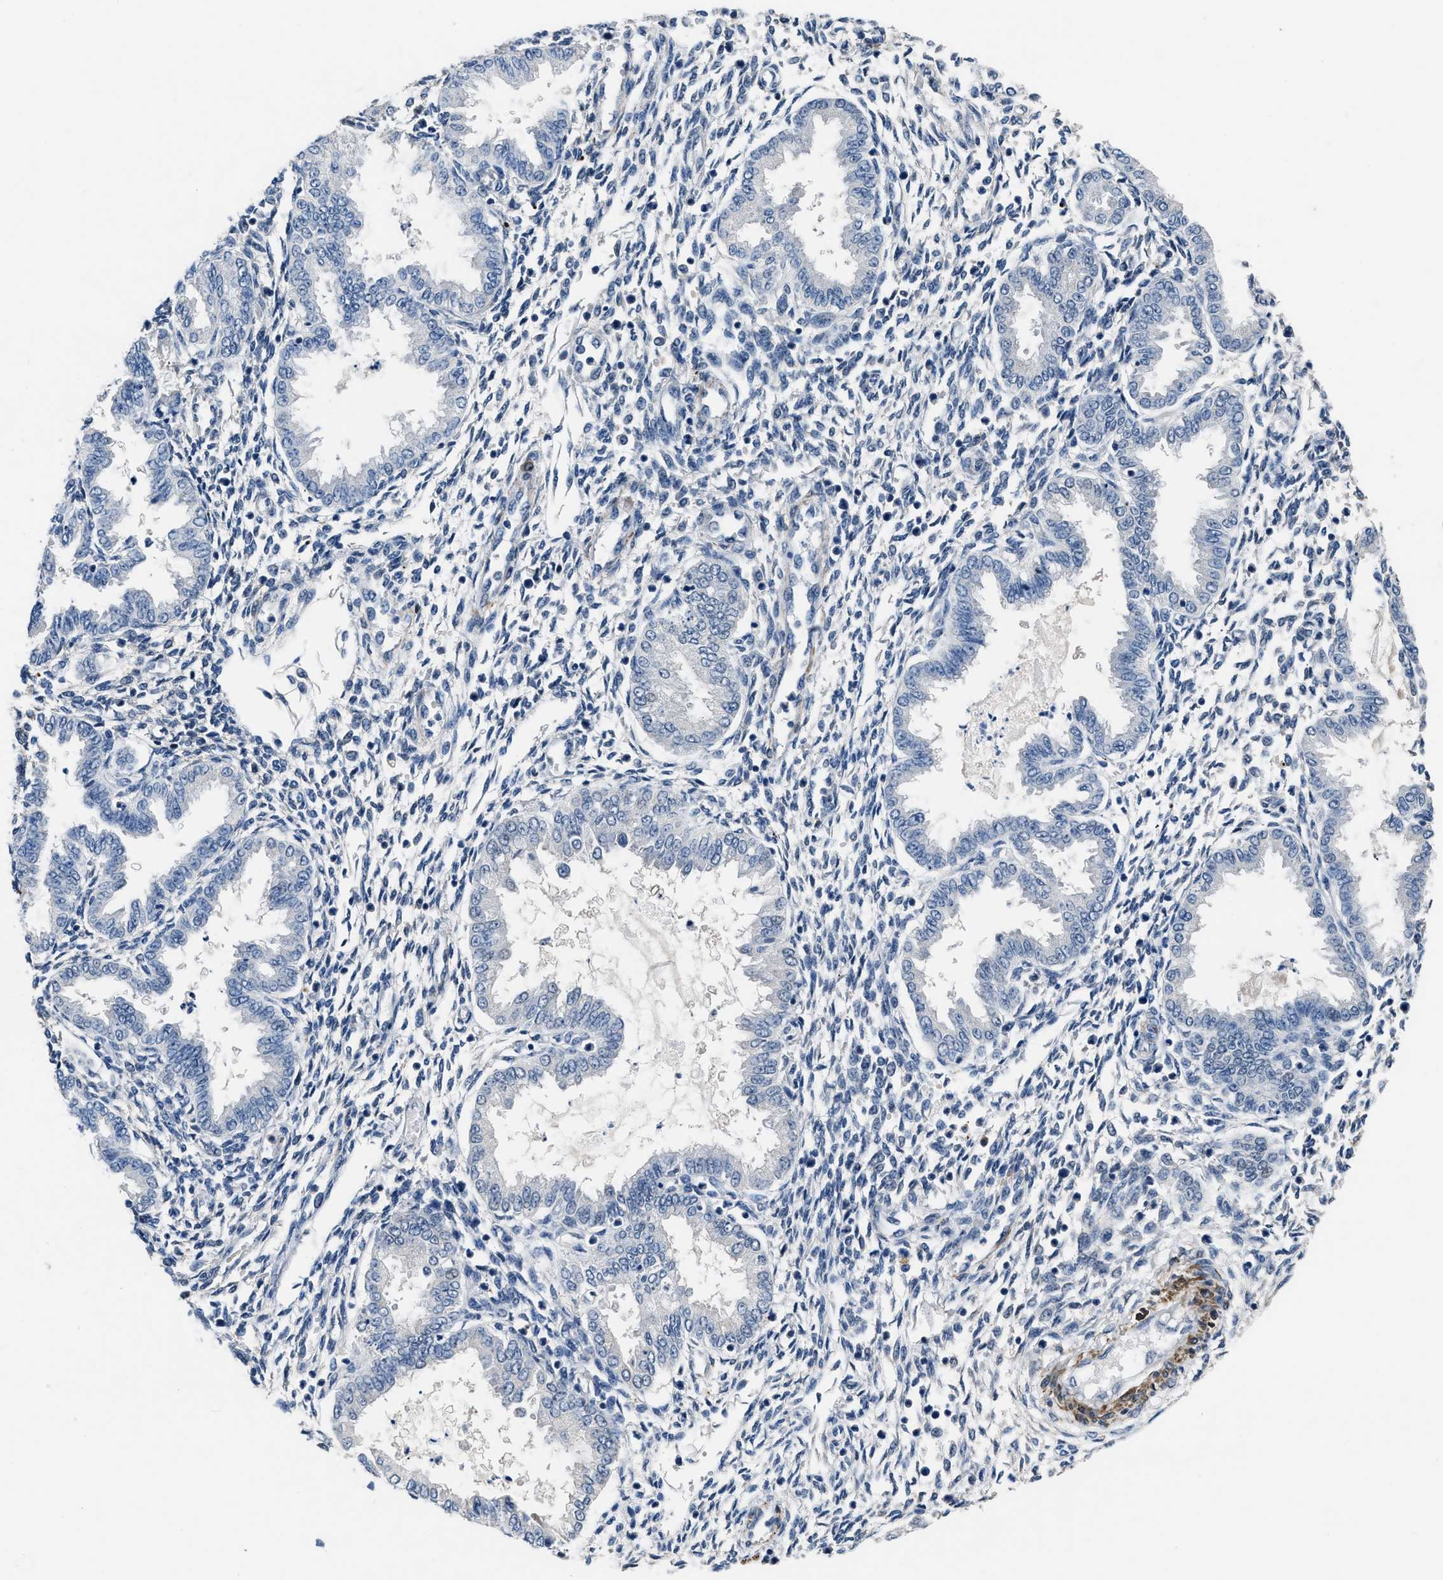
{"staining": {"intensity": "negative", "quantity": "none", "location": "none"}, "tissue": "endometrium", "cell_type": "Cells in endometrial stroma", "image_type": "normal", "snomed": [{"axis": "morphology", "description": "Normal tissue, NOS"}, {"axis": "topography", "description": "Endometrium"}], "caption": "IHC of benign human endometrium shows no positivity in cells in endometrial stroma.", "gene": "LANCL2", "patient": {"sex": "female", "age": 33}}